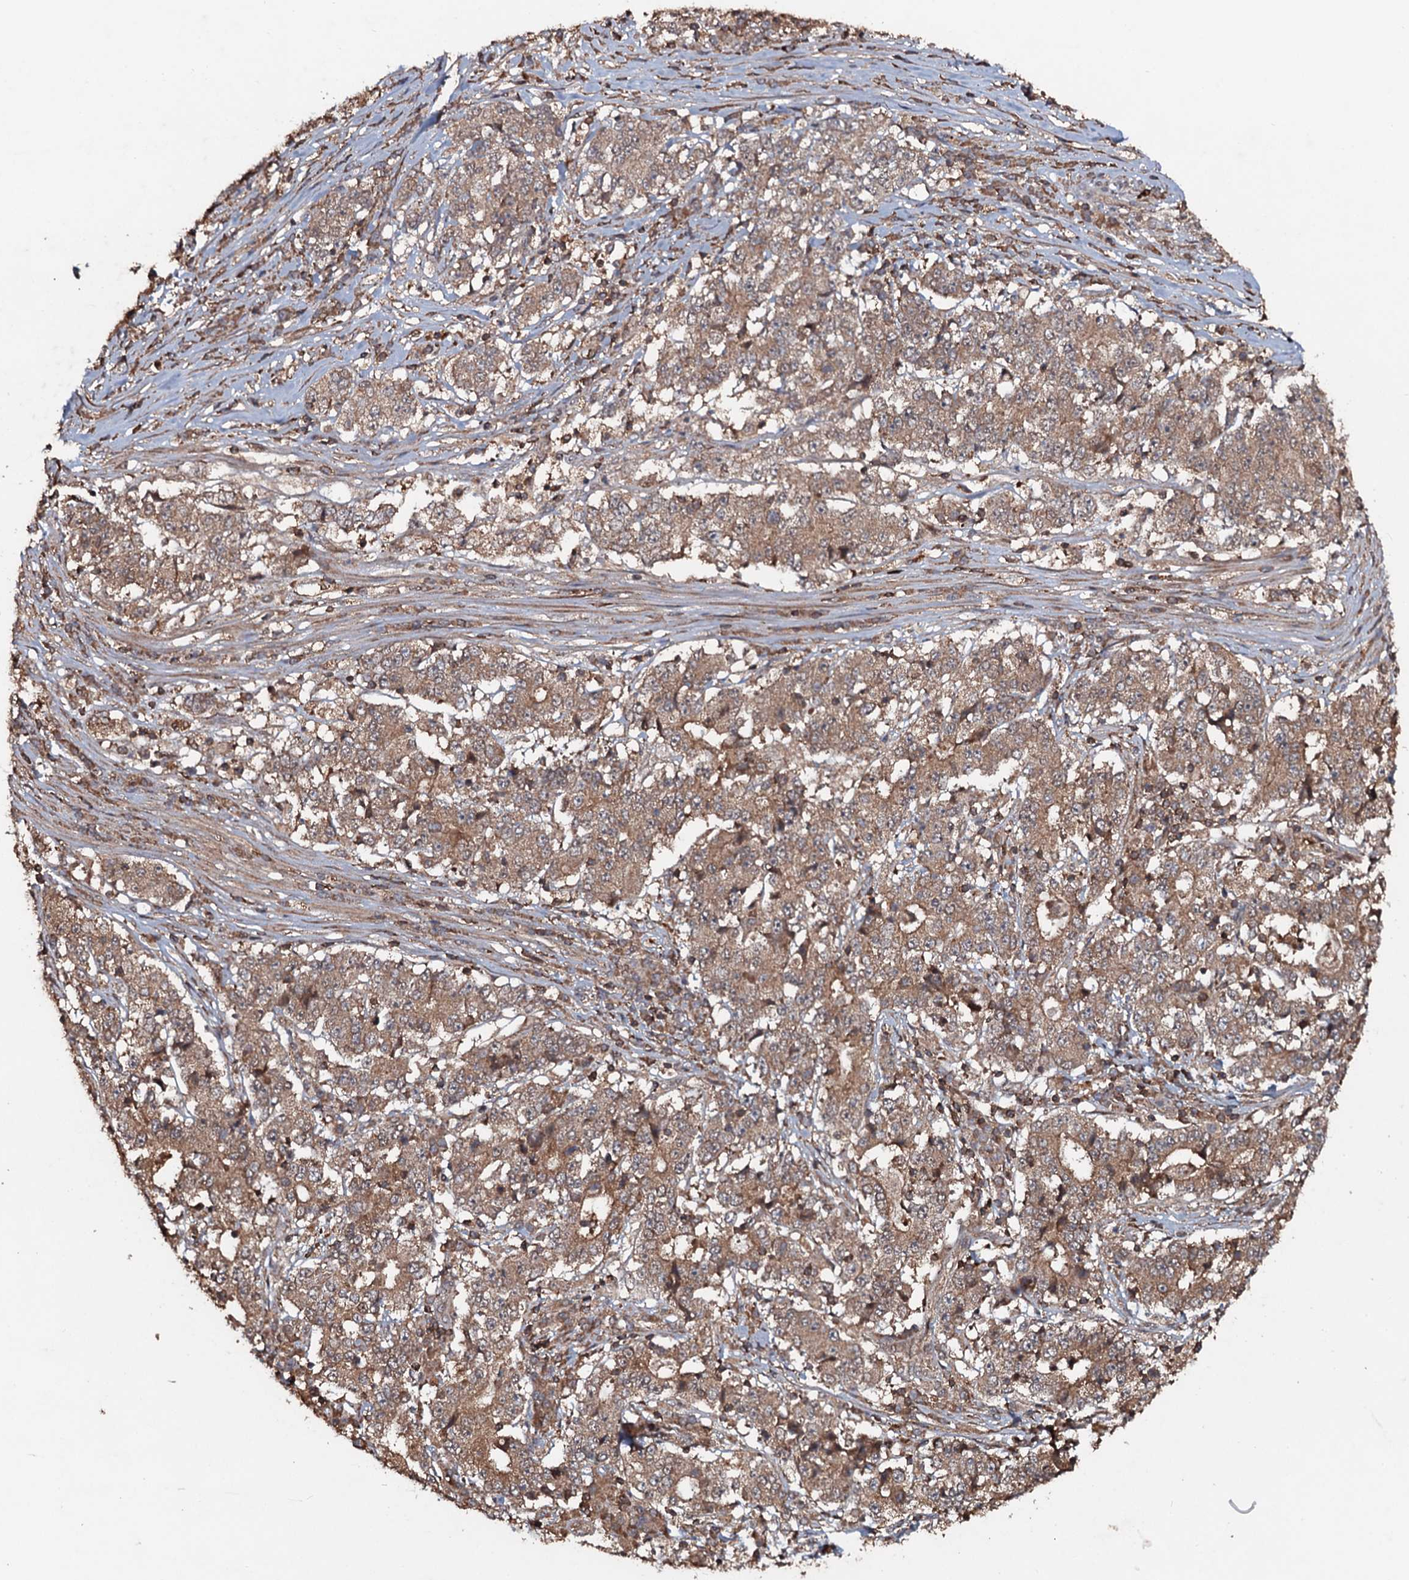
{"staining": {"intensity": "moderate", "quantity": ">75%", "location": "cytoplasmic/membranous"}, "tissue": "stomach cancer", "cell_type": "Tumor cells", "image_type": "cancer", "snomed": [{"axis": "morphology", "description": "Adenocarcinoma, NOS"}, {"axis": "topography", "description": "Stomach"}], "caption": "A brown stain labels moderate cytoplasmic/membranous expression of a protein in adenocarcinoma (stomach) tumor cells.", "gene": "ADGRG3", "patient": {"sex": "male", "age": 59}}